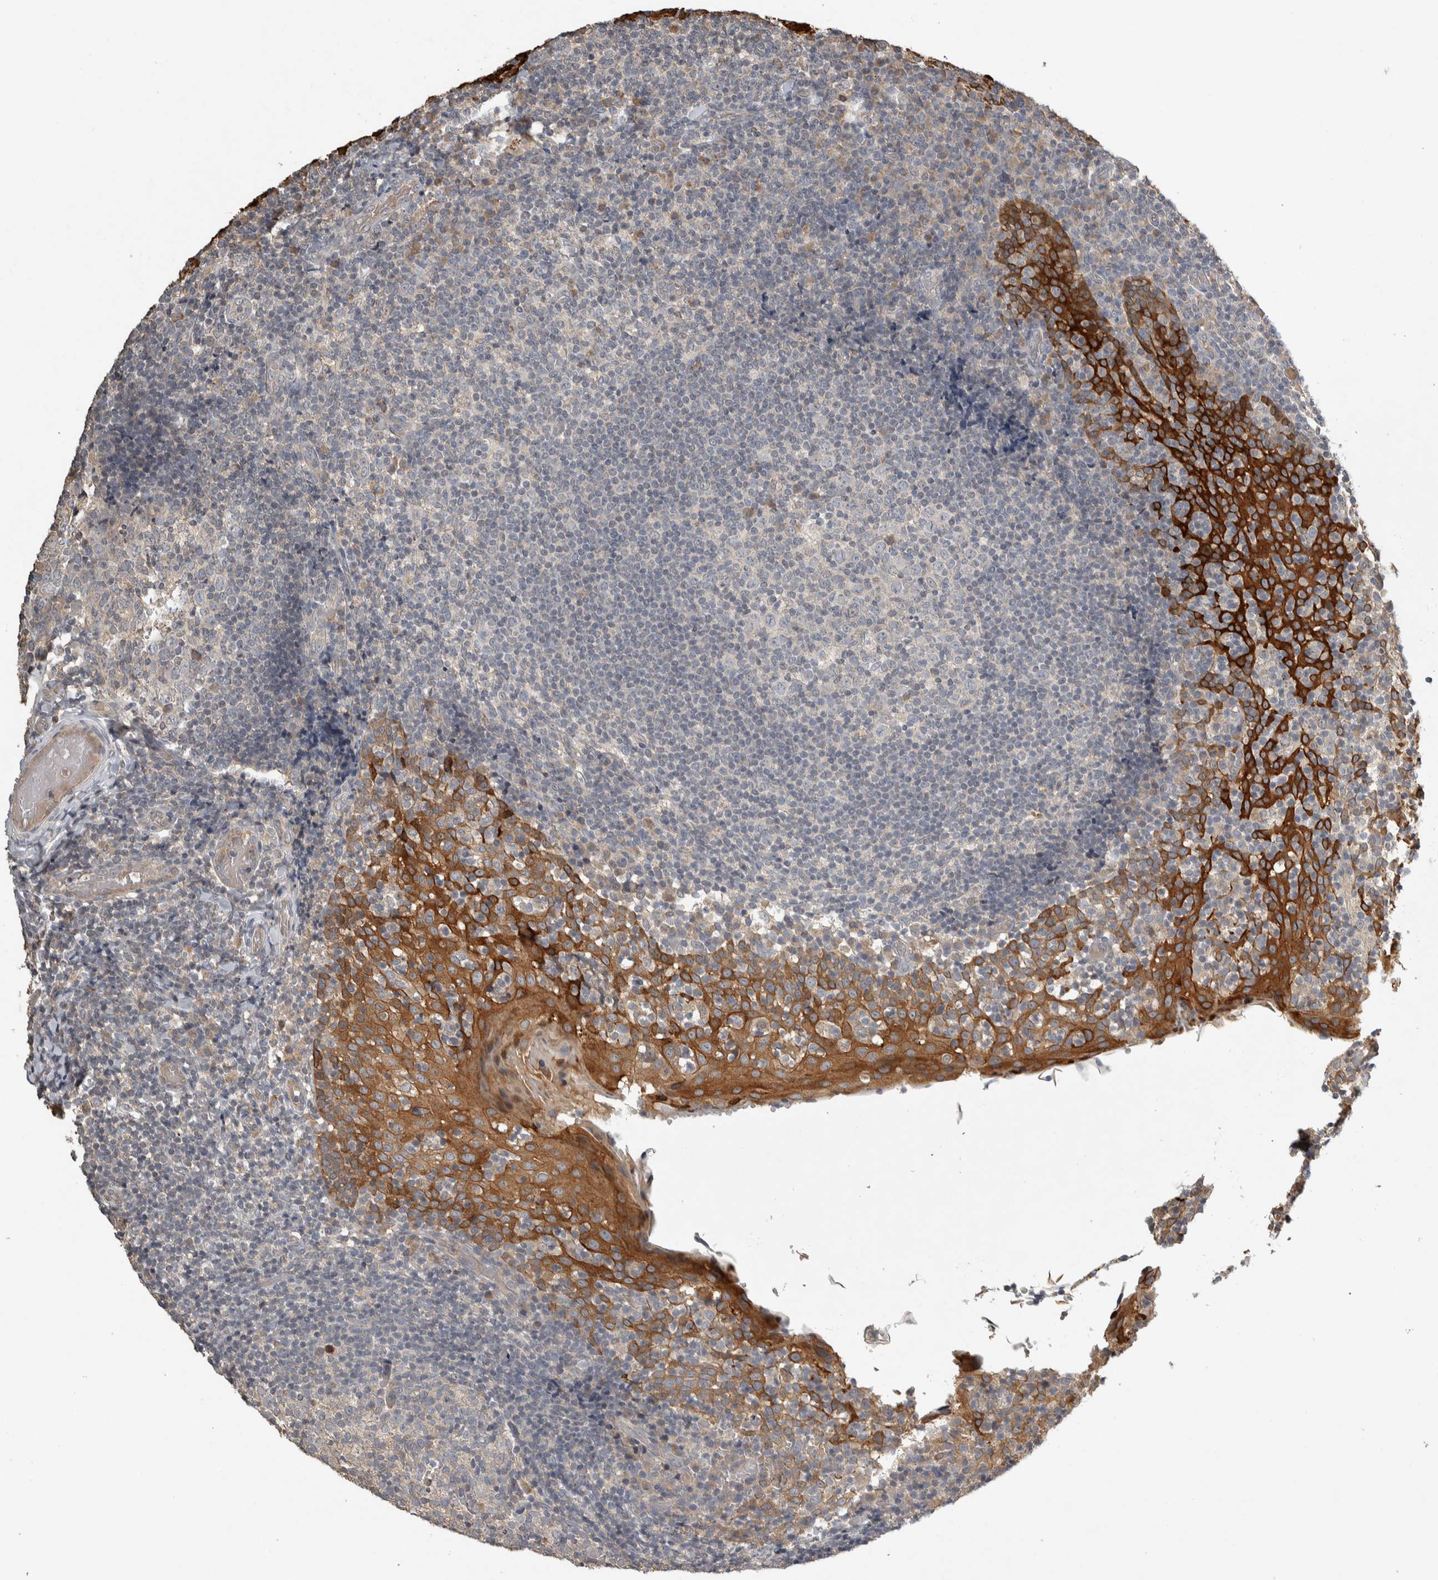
{"staining": {"intensity": "weak", "quantity": "<25%", "location": "cytoplasmic/membranous"}, "tissue": "tonsil", "cell_type": "Germinal center cells", "image_type": "normal", "snomed": [{"axis": "morphology", "description": "Normal tissue, NOS"}, {"axis": "topography", "description": "Tonsil"}], "caption": "There is no significant staining in germinal center cells of tonsil.", "gene": "EIF3H", "patient": {"sex": "female", "age": 19}}